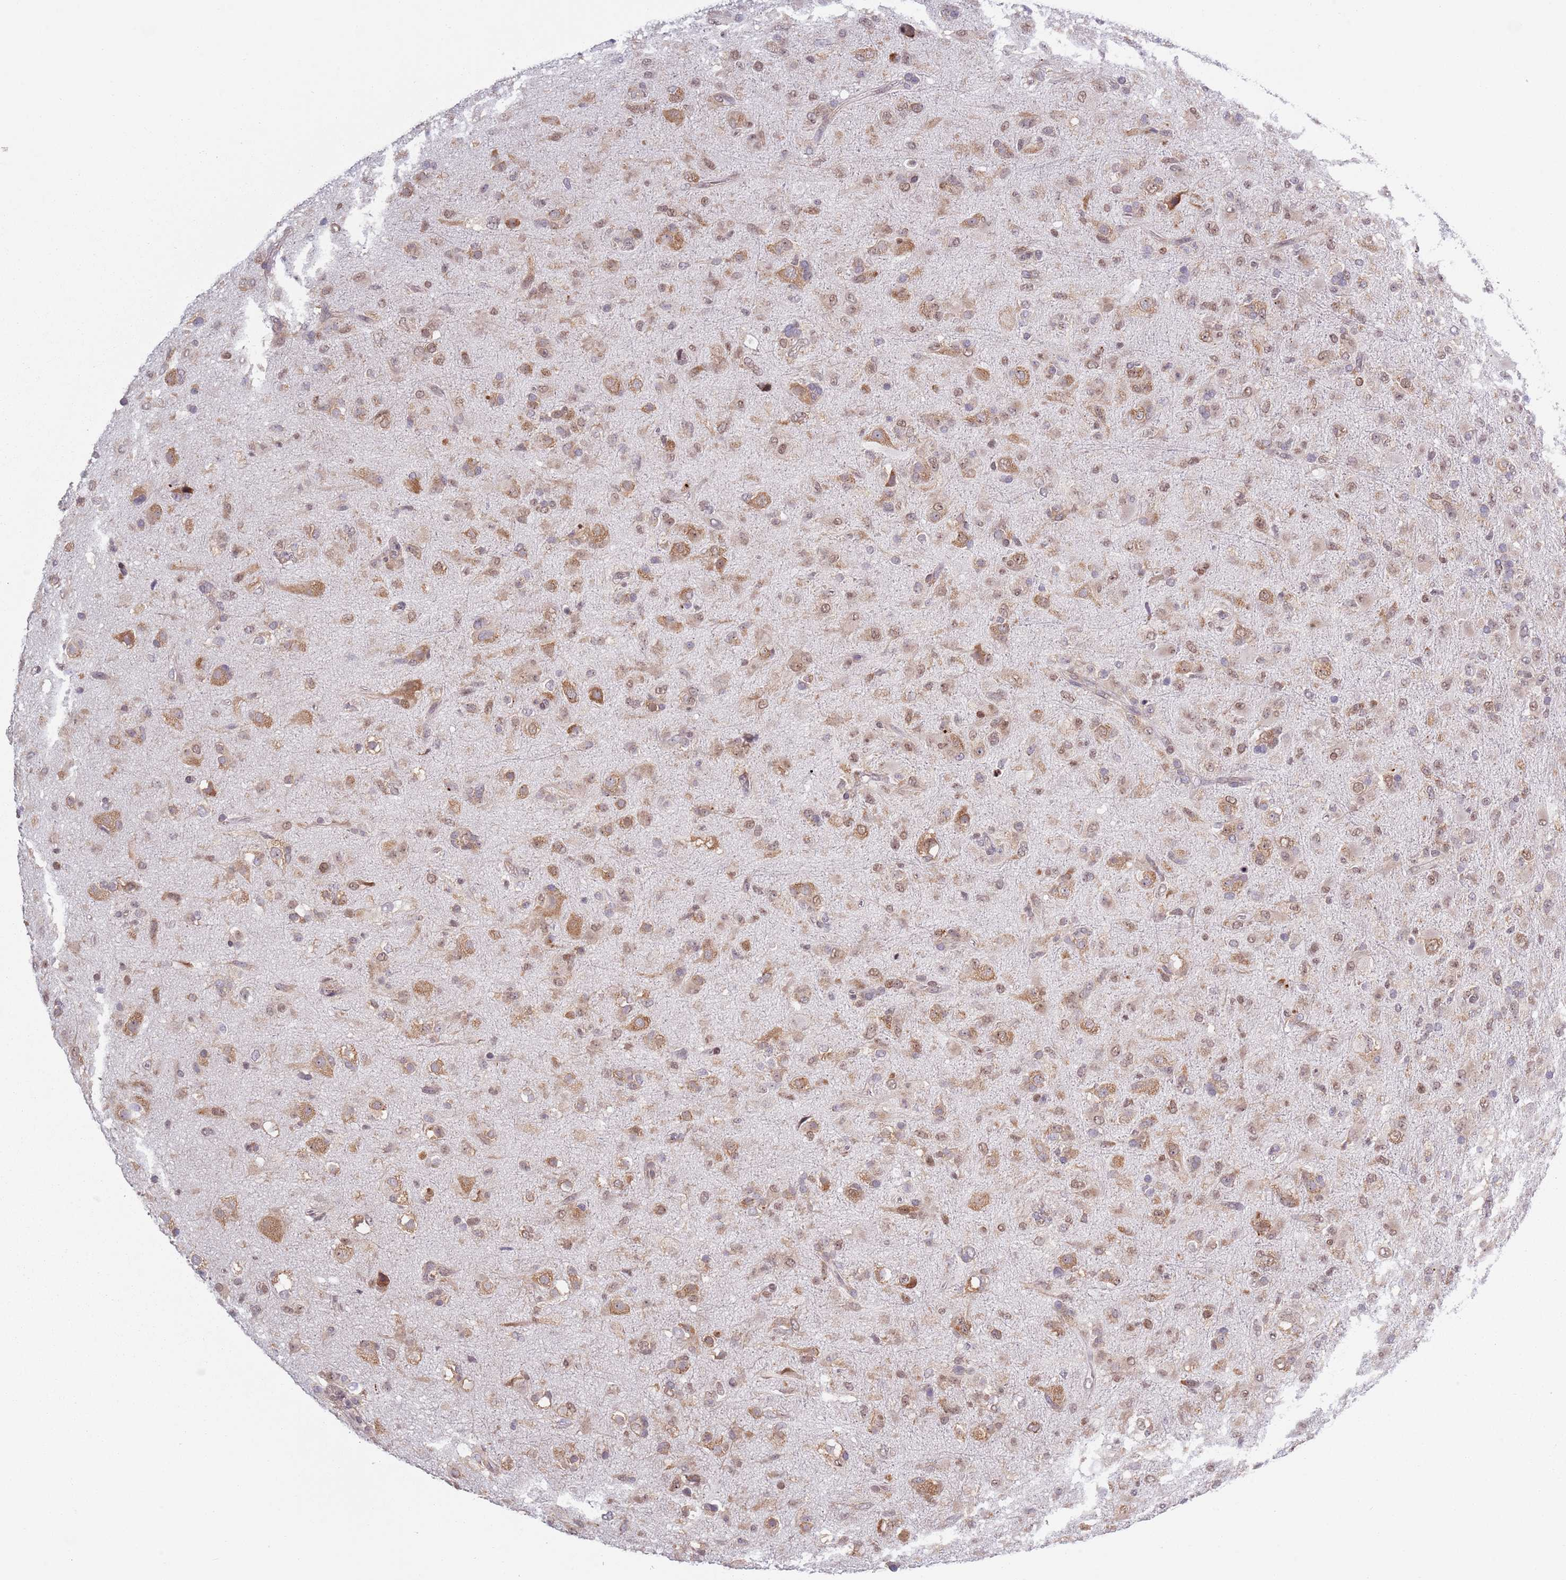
{"staining": {"intensity": "moderate", "quantity": "25%-75%", "location": "cytoplasmic/membranous,nuclear"}, "tissue": "glioma", "cell_type": "Tumor cells", "image_type": "cancer", "snomed": [{"axis": "morphology", "description": "Glioma, malignant, Low grade"}, {"axis": "topography", "description": "Brain"}], "caption": "Immunohistochemical staining of human glioma shows medium levels of moderate cytoplasmic/membranous and nuclear staining in approximately 25%-75% of tumor cells.", "gene": "SLC25A32", "patient": {"sex": "male", "age": 65}}